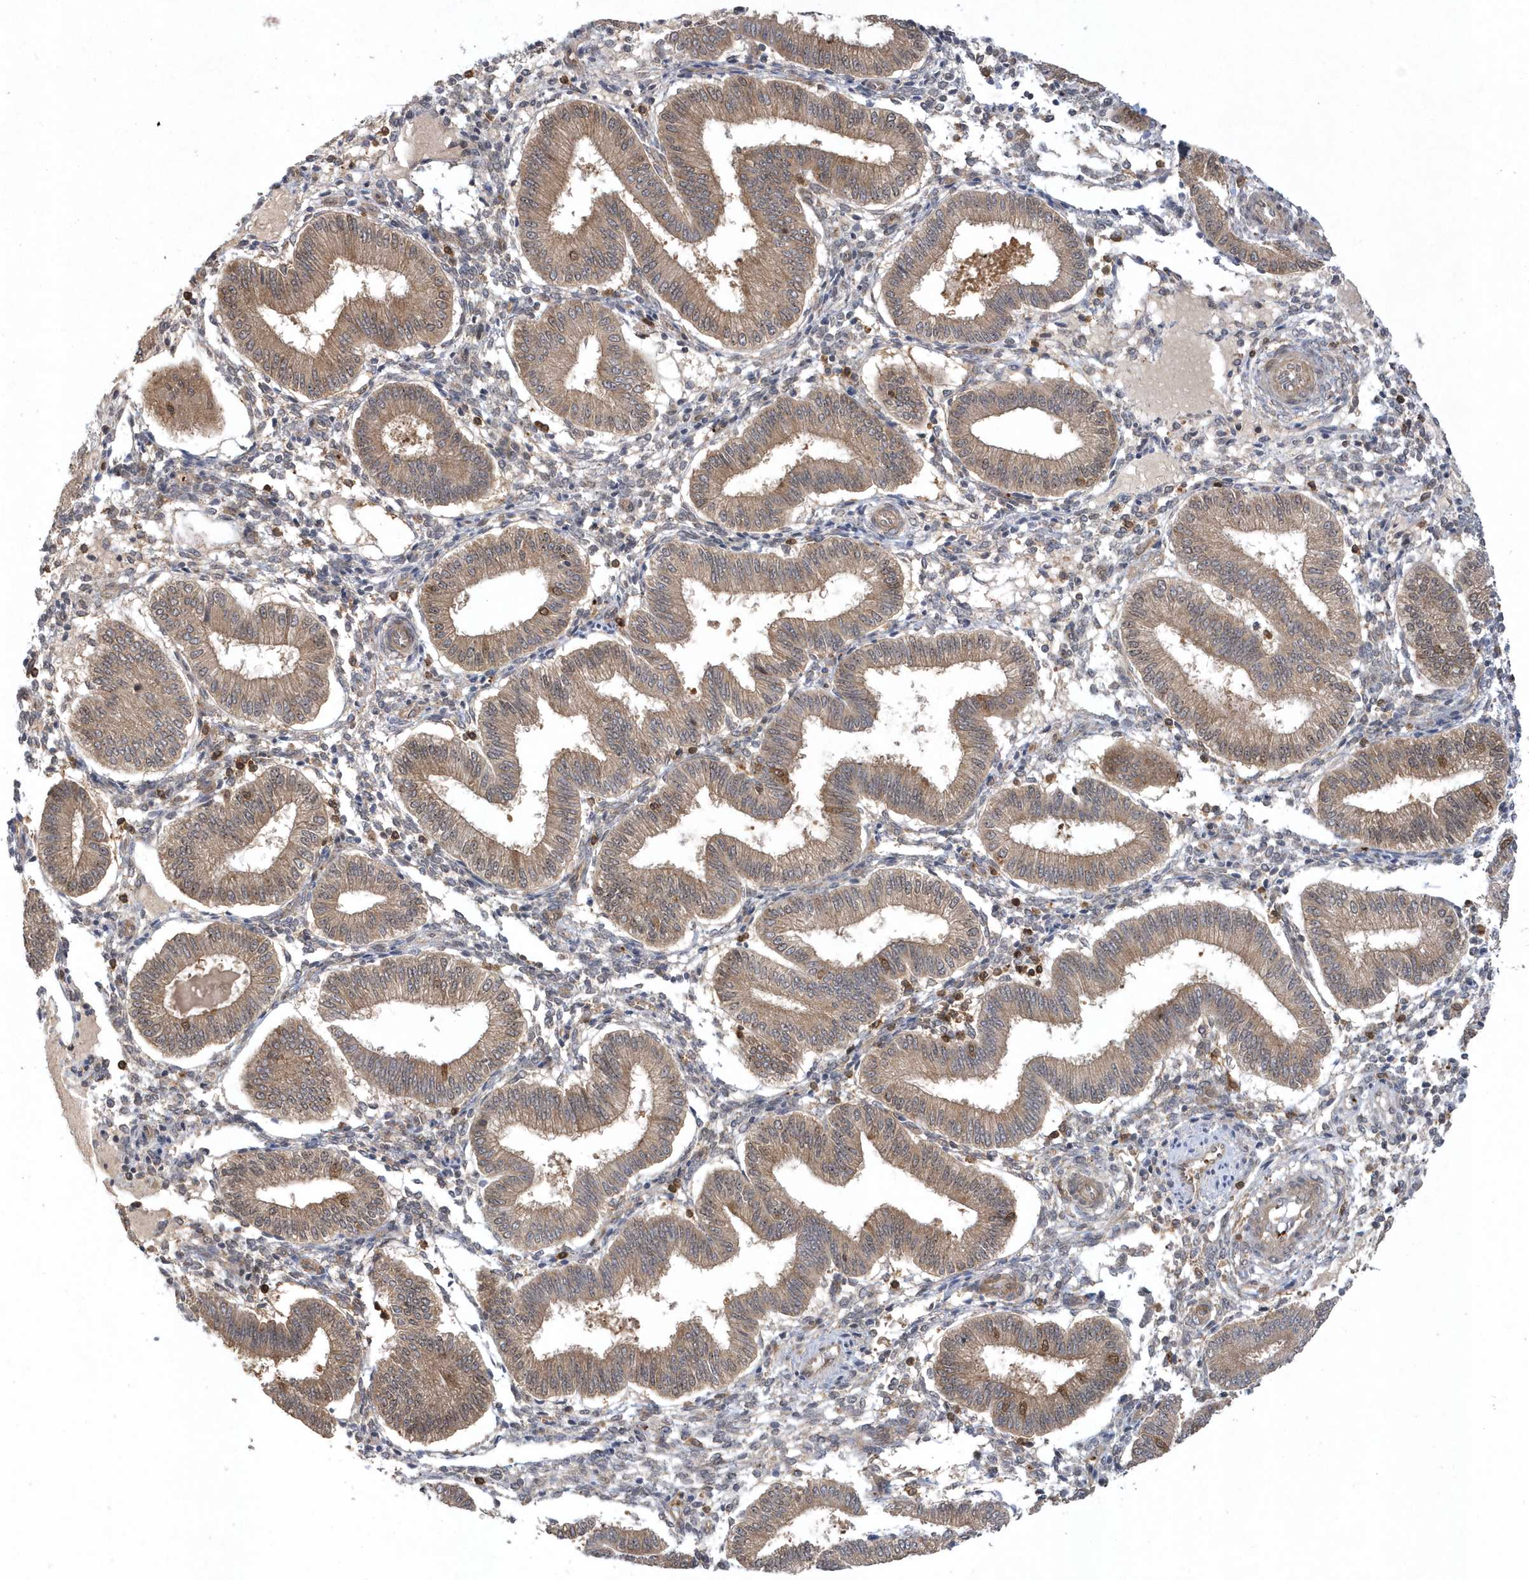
{"staining": {"intensity": "moderate", "quantity": "25%-75%", "location": "cytoplasmic/membranous,nuclear"}, "tissue": "endometrium", "cell_type": "Cells in endometrial stroma", "image_type": "normal", "snomed": [{"axis": "morphology", "description": "Normal tissue, NOS"}, {"axis": "topography", "description": "Endometrium"}], "caption": "IHC of benign human endometrium demonstrates medium levels of moderate cytoplasmic/membranous,nuclear staining in about 25%-75% of cells in endometrial stroma.", "gene": "ACYP1", "patient": {"sex": "female", "age": 39}}